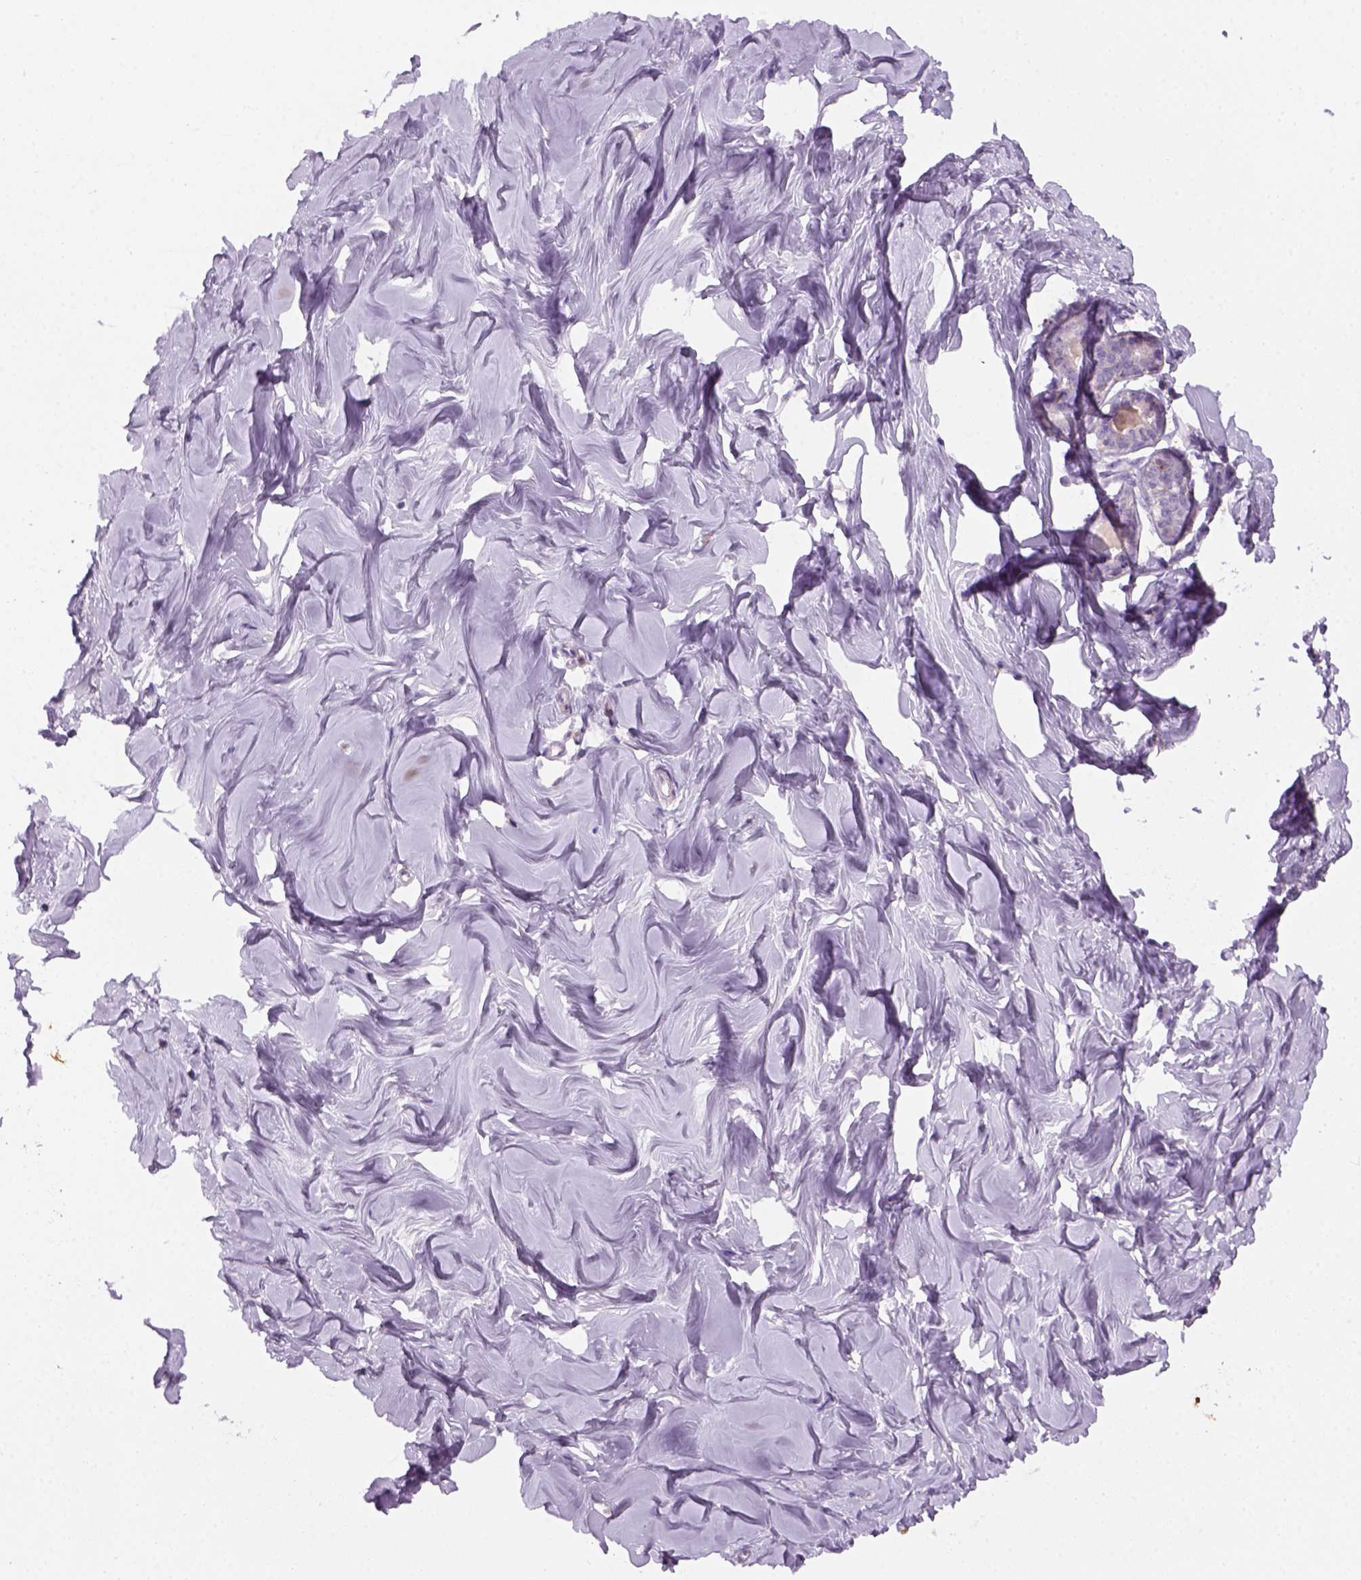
{"staining": {"intensity": "negative", "quantity": "none", "location": "none"}, "tissue": "breast", "cell_type": "Adipocytes", "image_type": "normal", "snomed": [{"axis": "morphology", "description": "Normal tissue, NOS"}, {"axis": "topography", "description": "Breast"}], "caption": "IHC of normal breast shows no staining in adipocytes. Brightfield microscopy of immunohistochemistry (IHC) stained with DAB (brown) and hematoxylin (blue), captured at high magnification.", "gene": "GOT1", "patient": {"sex": "female", "age": 27}}